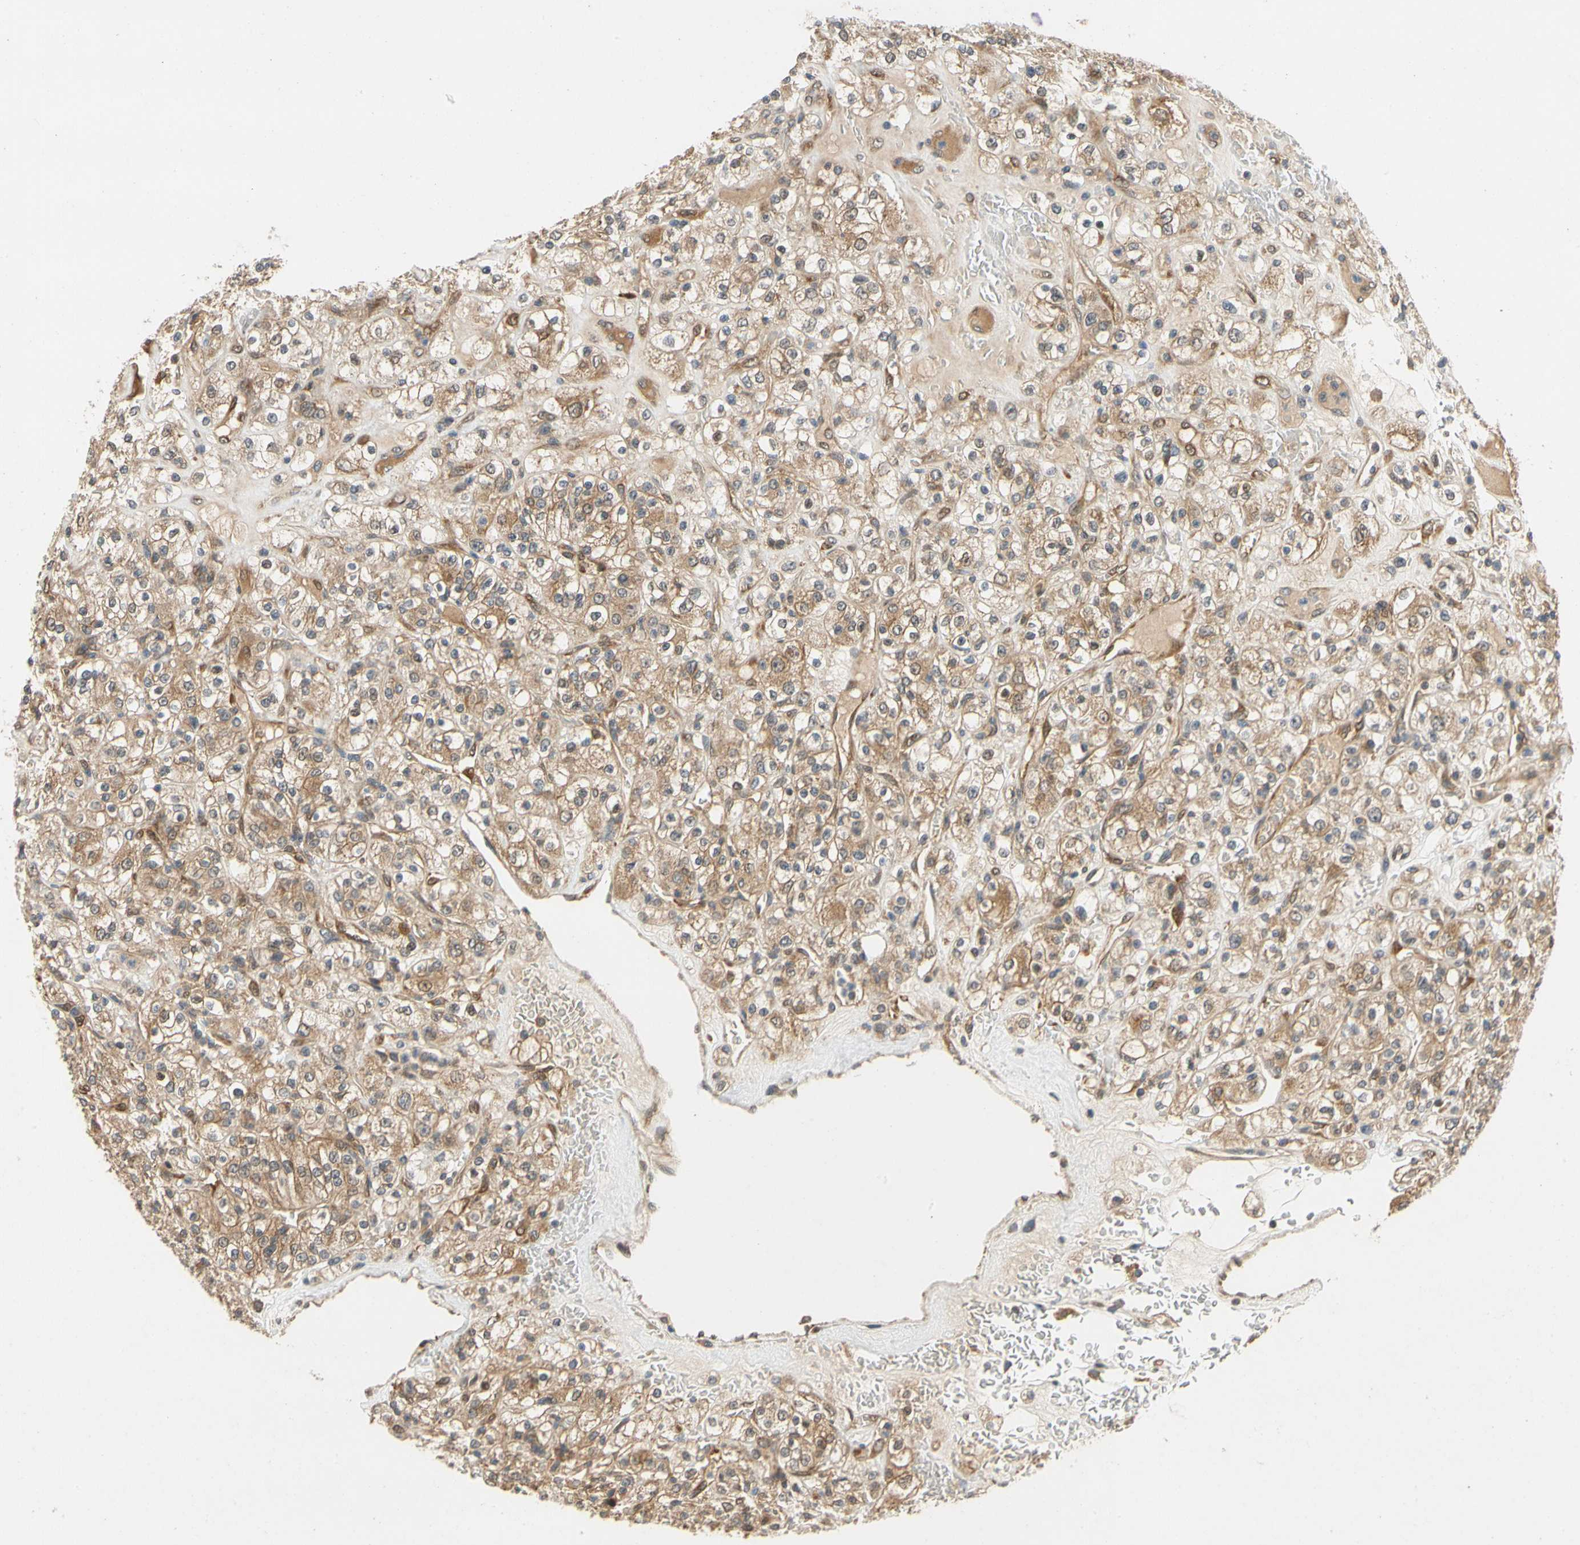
{"staining": {"intensity": "moderate", "quantity": ">75%", "location": "cytoplasmic/membranous"}, "tissue": "renal cancer", "cell_type": "Tumor cells", "image_type": "cancer", "snomed": [{"axis": "morphology", "description": "Normal tissue, NOS"}, {"axis": "morphology", "description": "Adenocarcinoma, NOS"}, {"axis": "topography", "description": "Kidney"}], "caption": "Immunohistochemical staining of human renal cancer (adenocarcinoma) demonstrates moderate cytoplasmic/membranous protein expression in about >75% of tumor cells. (DAB (3,3'-diaminobenzidine) = brown stain, brightfield microscopy at high magnification).", "gene": "TDRP", "patient": {"sex": "female", "age": 72}}